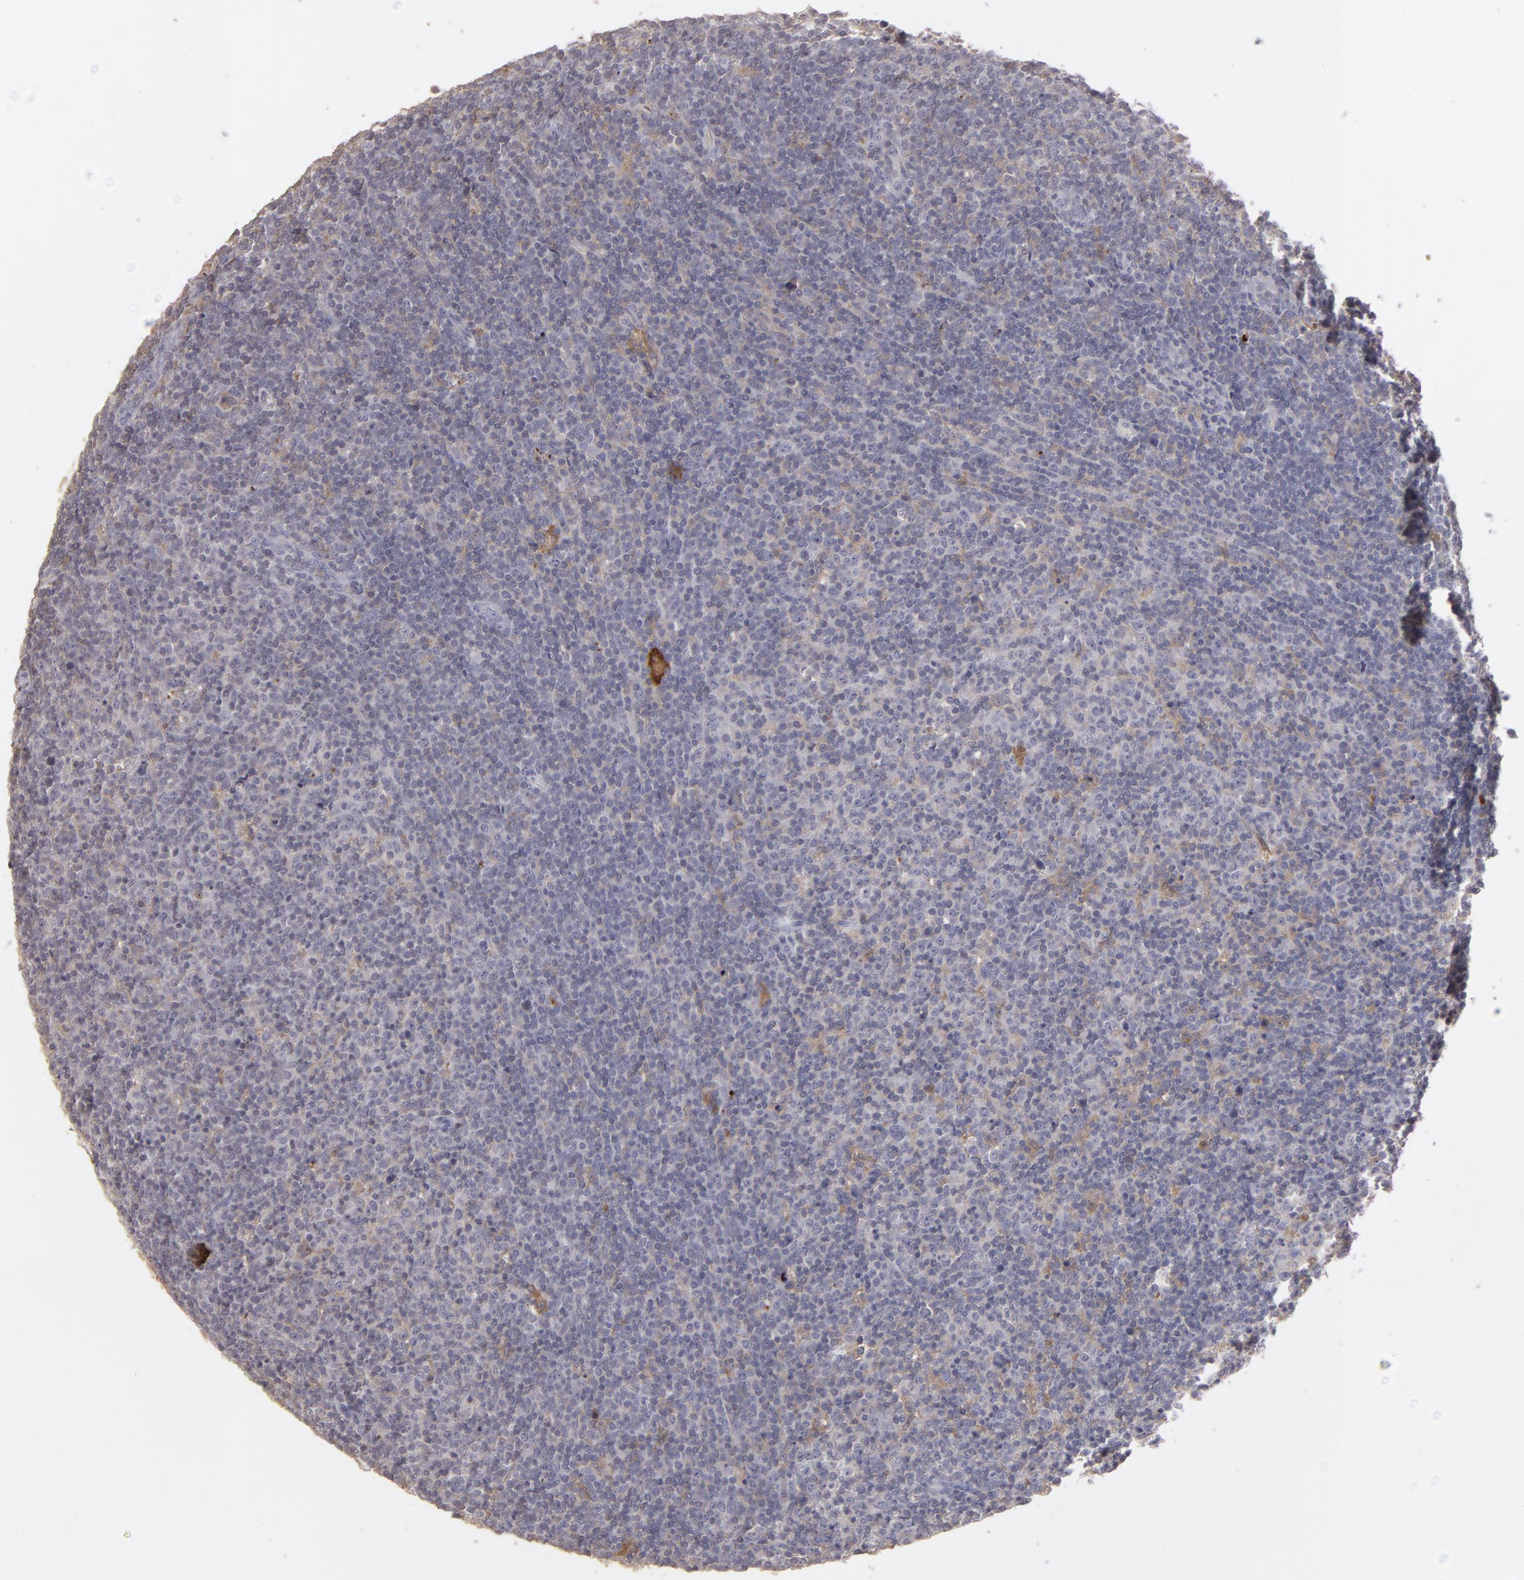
{"staining": {"intensity": "weak", "quantity": "25%-75%", "location": "cytoplasmic/membranous"}, "tissue": "lymphoma", "cell_type": "Tumor cells", "image_type": "cancer", "snomed": [{"axis": "morphology", "description": "Malignant lymphoma, non-Hodgkin's type, Low grade"}, {"axis": "topography", "description": "Lymph node"}], "caption": "An image showing weak cytoplasmic/membranous expression in approximately 25%-75% of tumor cells in lymphoma, as visualized by brown immunohistochemical staining.", "gene": "SEMA3G", "patient": {"sex": "male", "age": 70}}